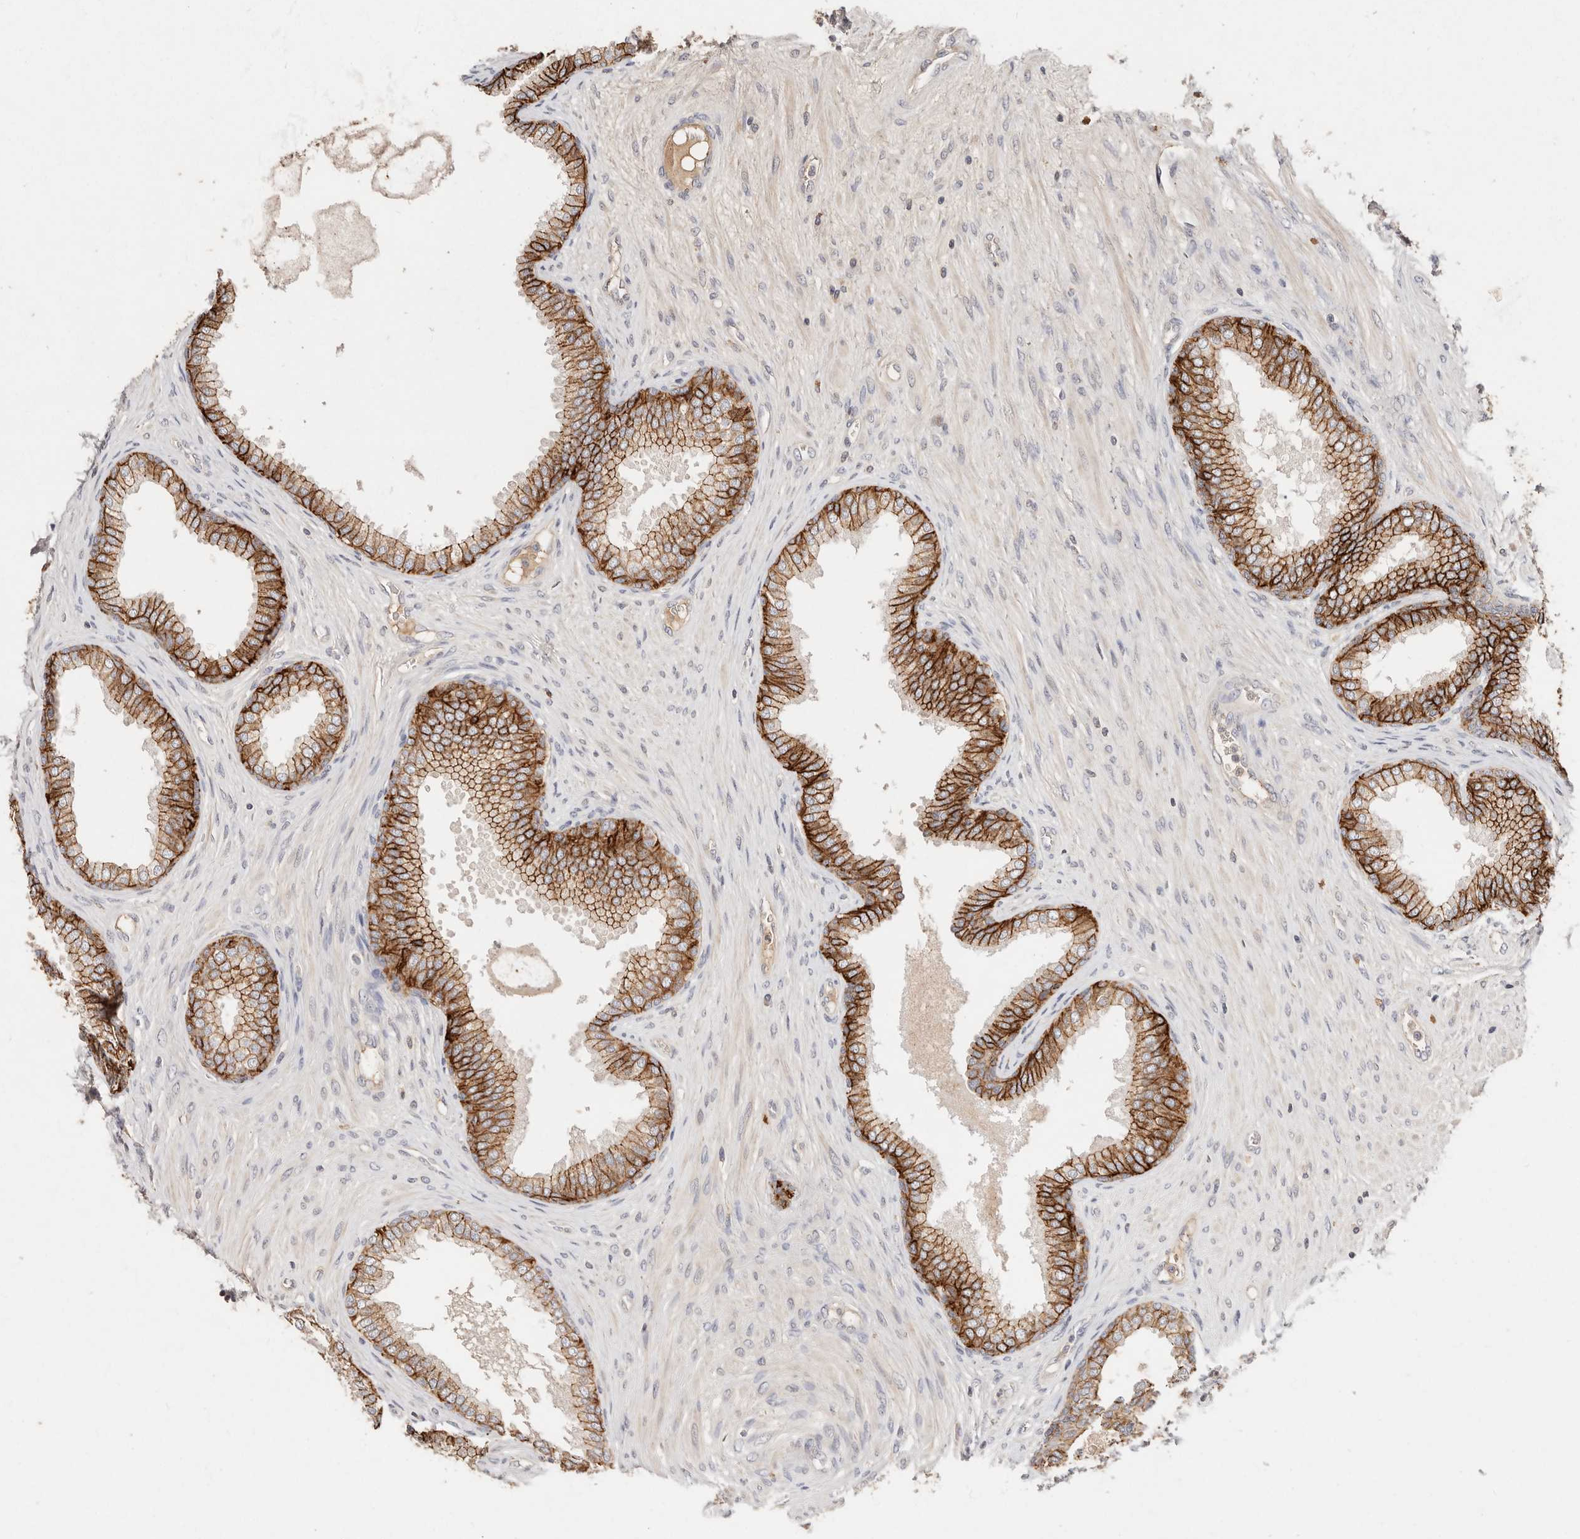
{"staining": {"intensity": "strong", "quantity": ">75%", "location": "cytoplasmic/membranous"}, "tissue": "prostate", "cell_type": "Glandular cells", "image_type": "normal", "snomed": [{"axis": "morphology", "description": "Normal tissue, NOS"}, {"axis": "topography", "description": "Prostate"}], "caption": "This photomicrograph shows IHC staining of unremarkable prostate, with high strong cytoplasmic/membranous expression in about >75% of glandular cells.", "gene": "CXADR", "patient": {"sex": "male", "age": 76}}